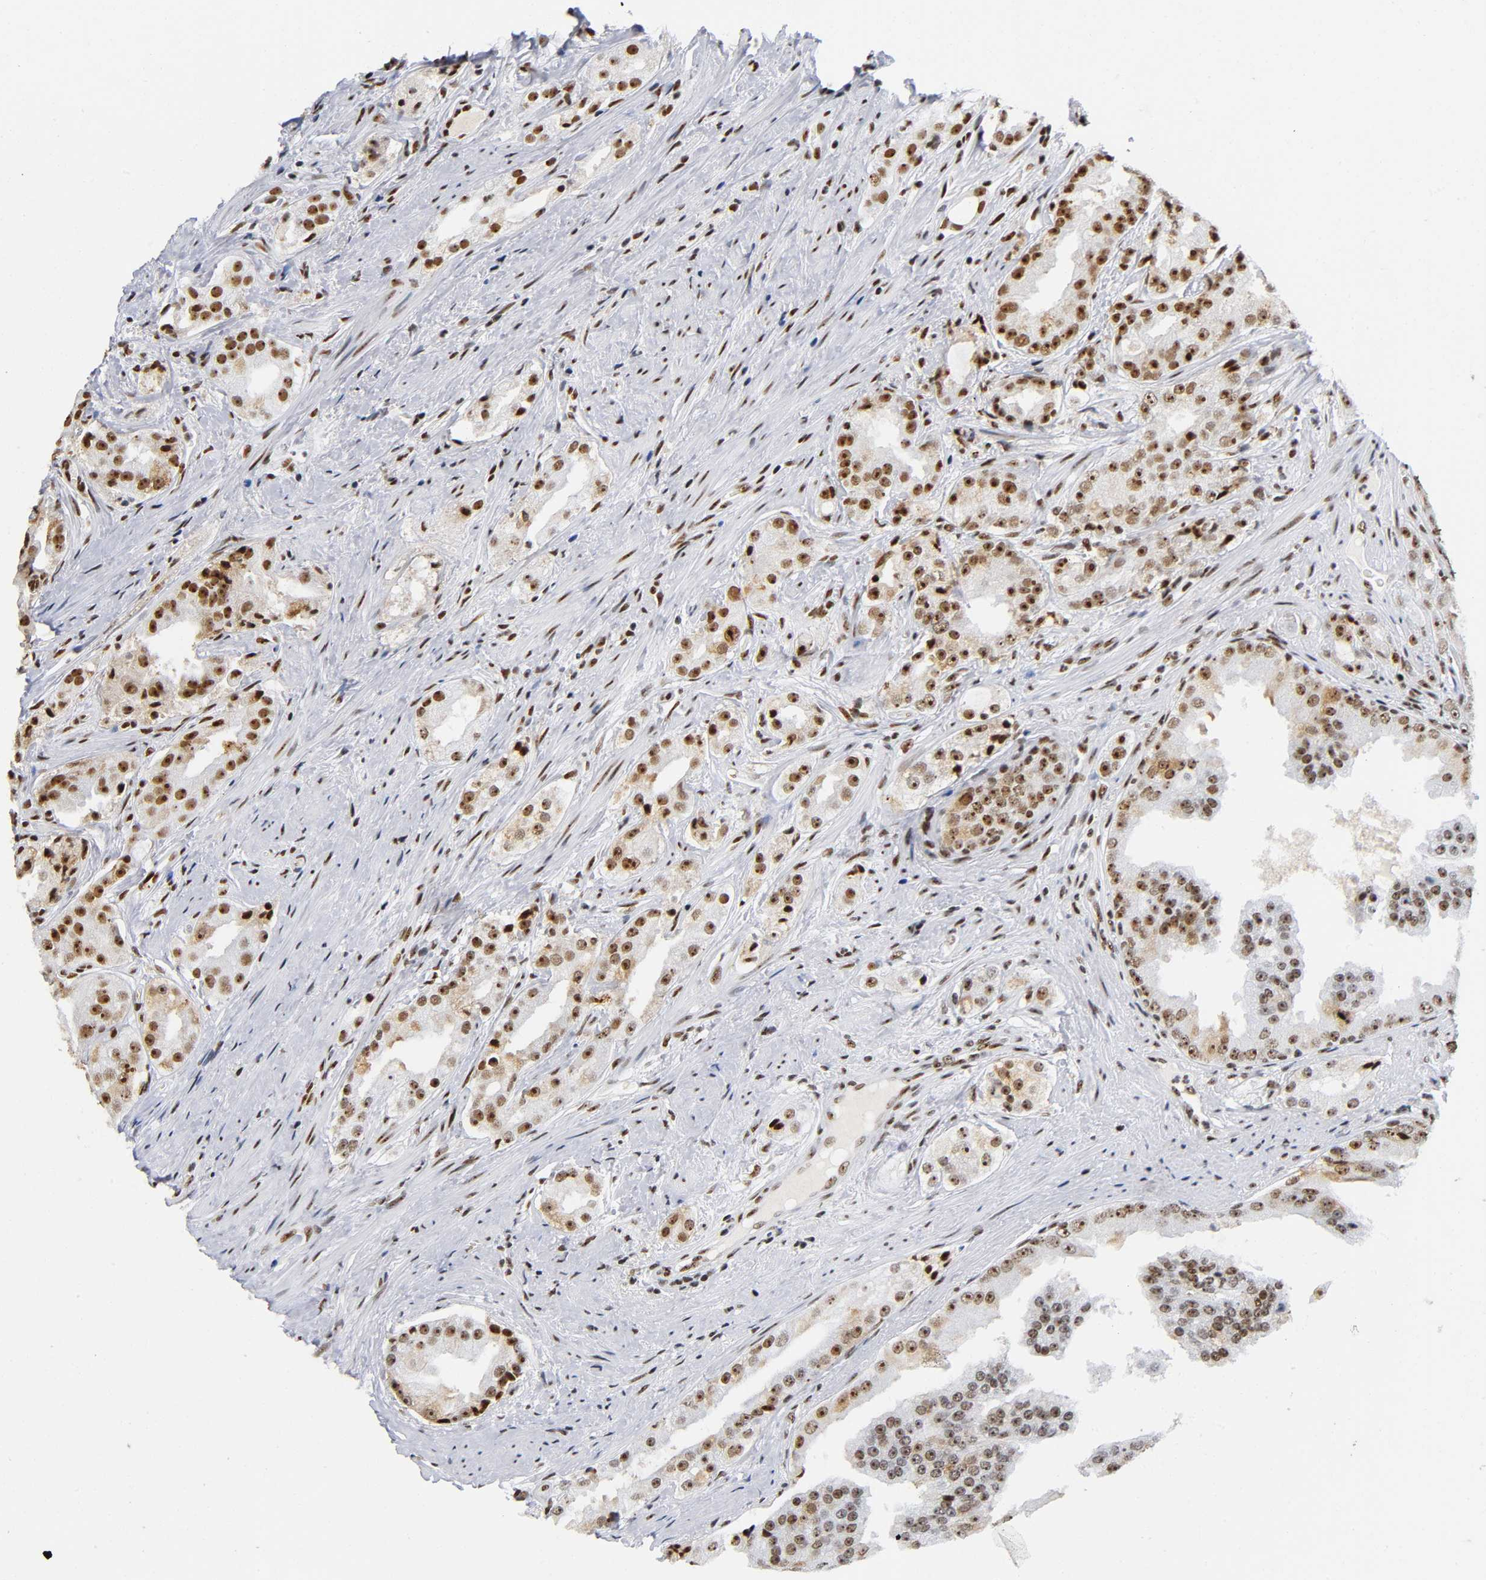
{"staining": {"intensity": "strong", "quantity": ">75%", "location": "nuclear"}, "tissue": "prostate cancer", "cell_type": "Tumor cells", "image_type": "cancer", "snomed": [{"axis": "morphology", "description": "Adenocarcinoma, High grade"}, {"axis": "topography", "description": "Prostate"}], "caption": "Adenocarcinoma (high-grade) (prostate) tissue reveals strong nuclear expression in approximately >75% of tumor cells", "gene": "UBTF", "patient": {"sex": "male", "age": 73}}